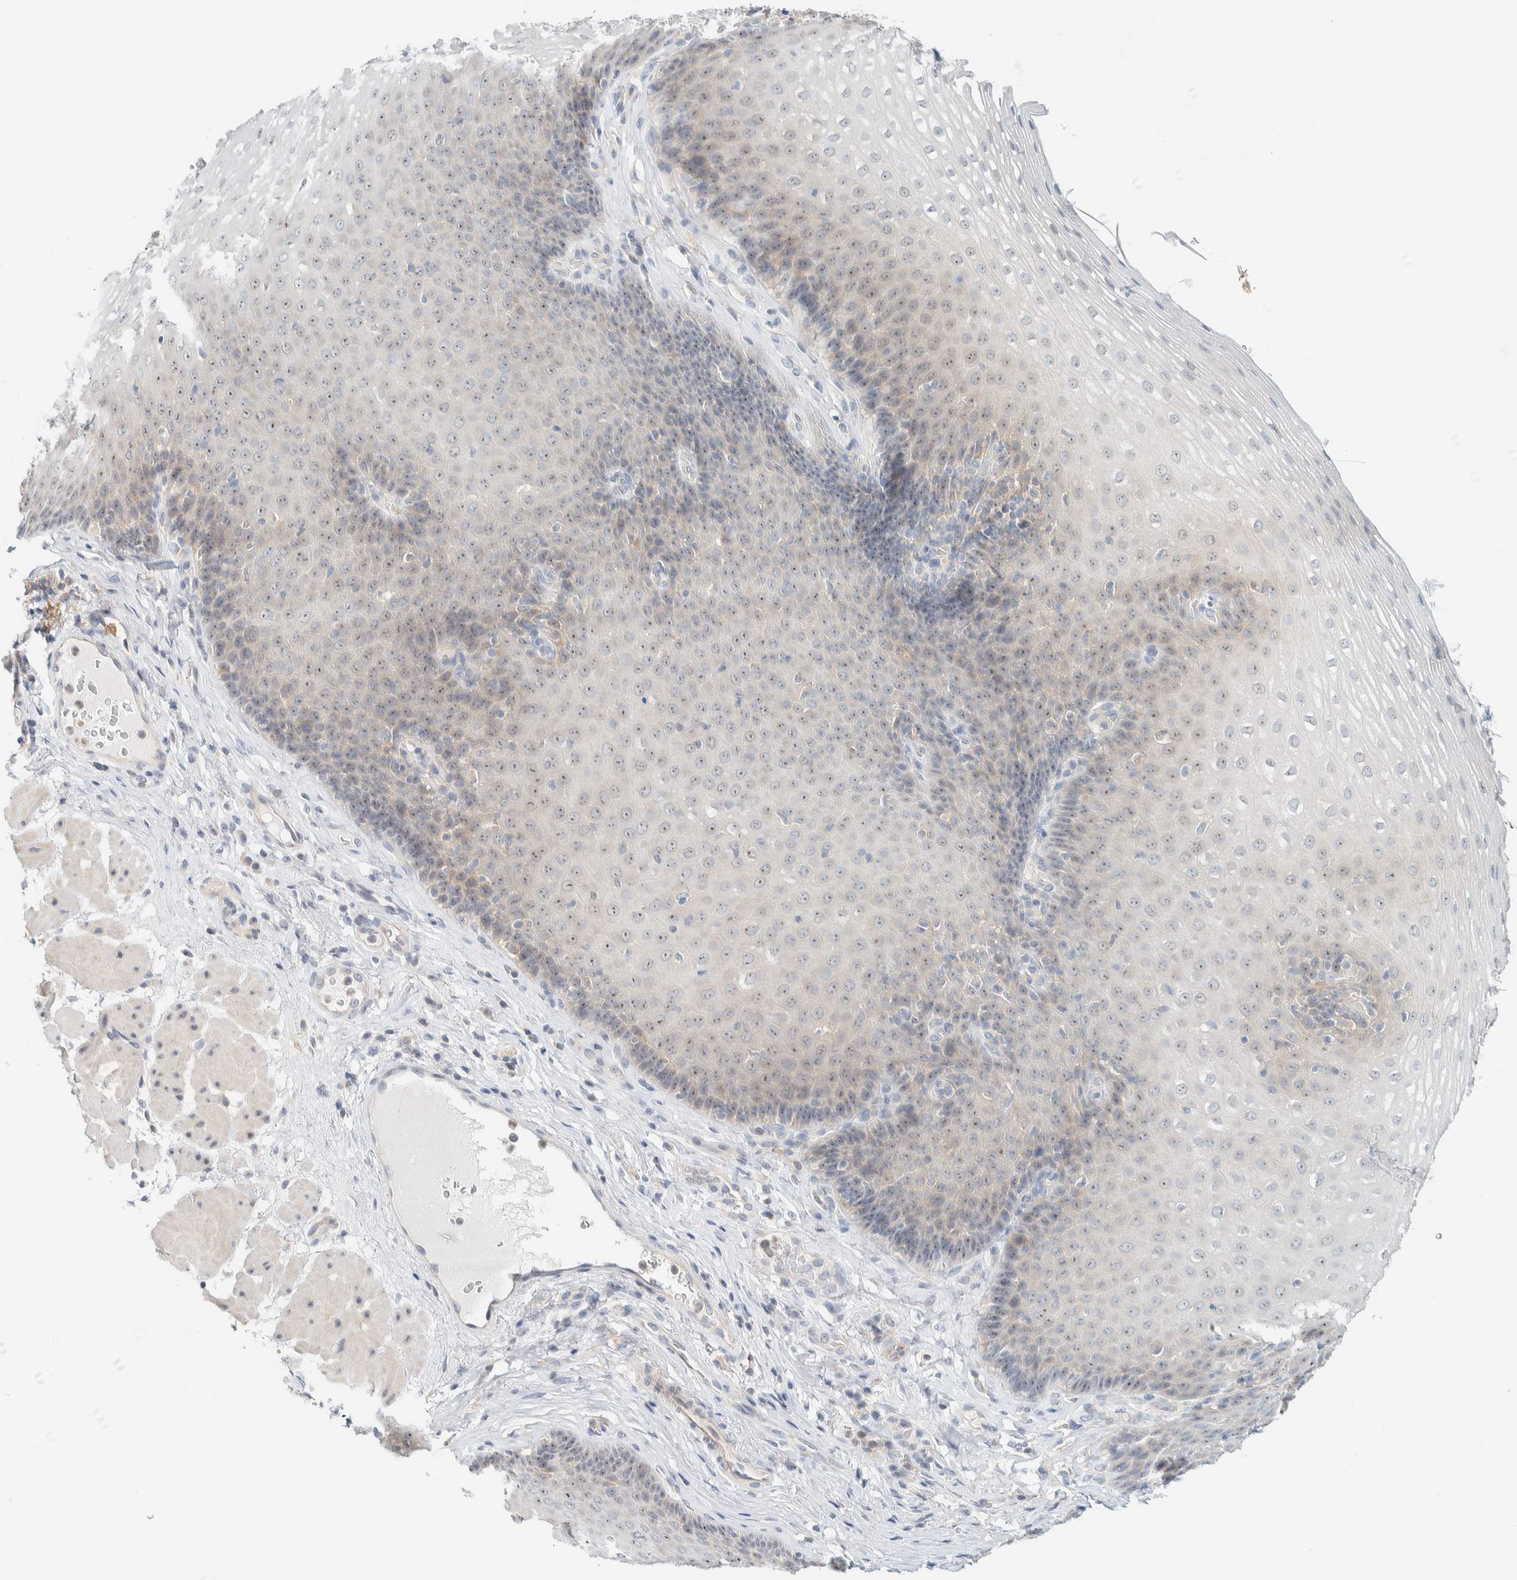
{"staining": {"intensity": "weak", "quantity": "25%-75%", "location": "nuclear"}, "tissue": "esophagus", "cell_type": "Squamous epithelial cells", "image_type": "normal", "snomed": [{"axis": "morphology", "description": "Normal tissue, NOS"}, {"axis": "topography", "description": "Esophagus"}], "caption": "Protein expression analysis of benign esophagus displays weak nuclear expression in about 25%-75% of squamous epithelial cells. (Brightfield microscopy of DAB IHC at high magnification).", "gene": "NDE1", "patient": {"sex": "female", "age": 66}}